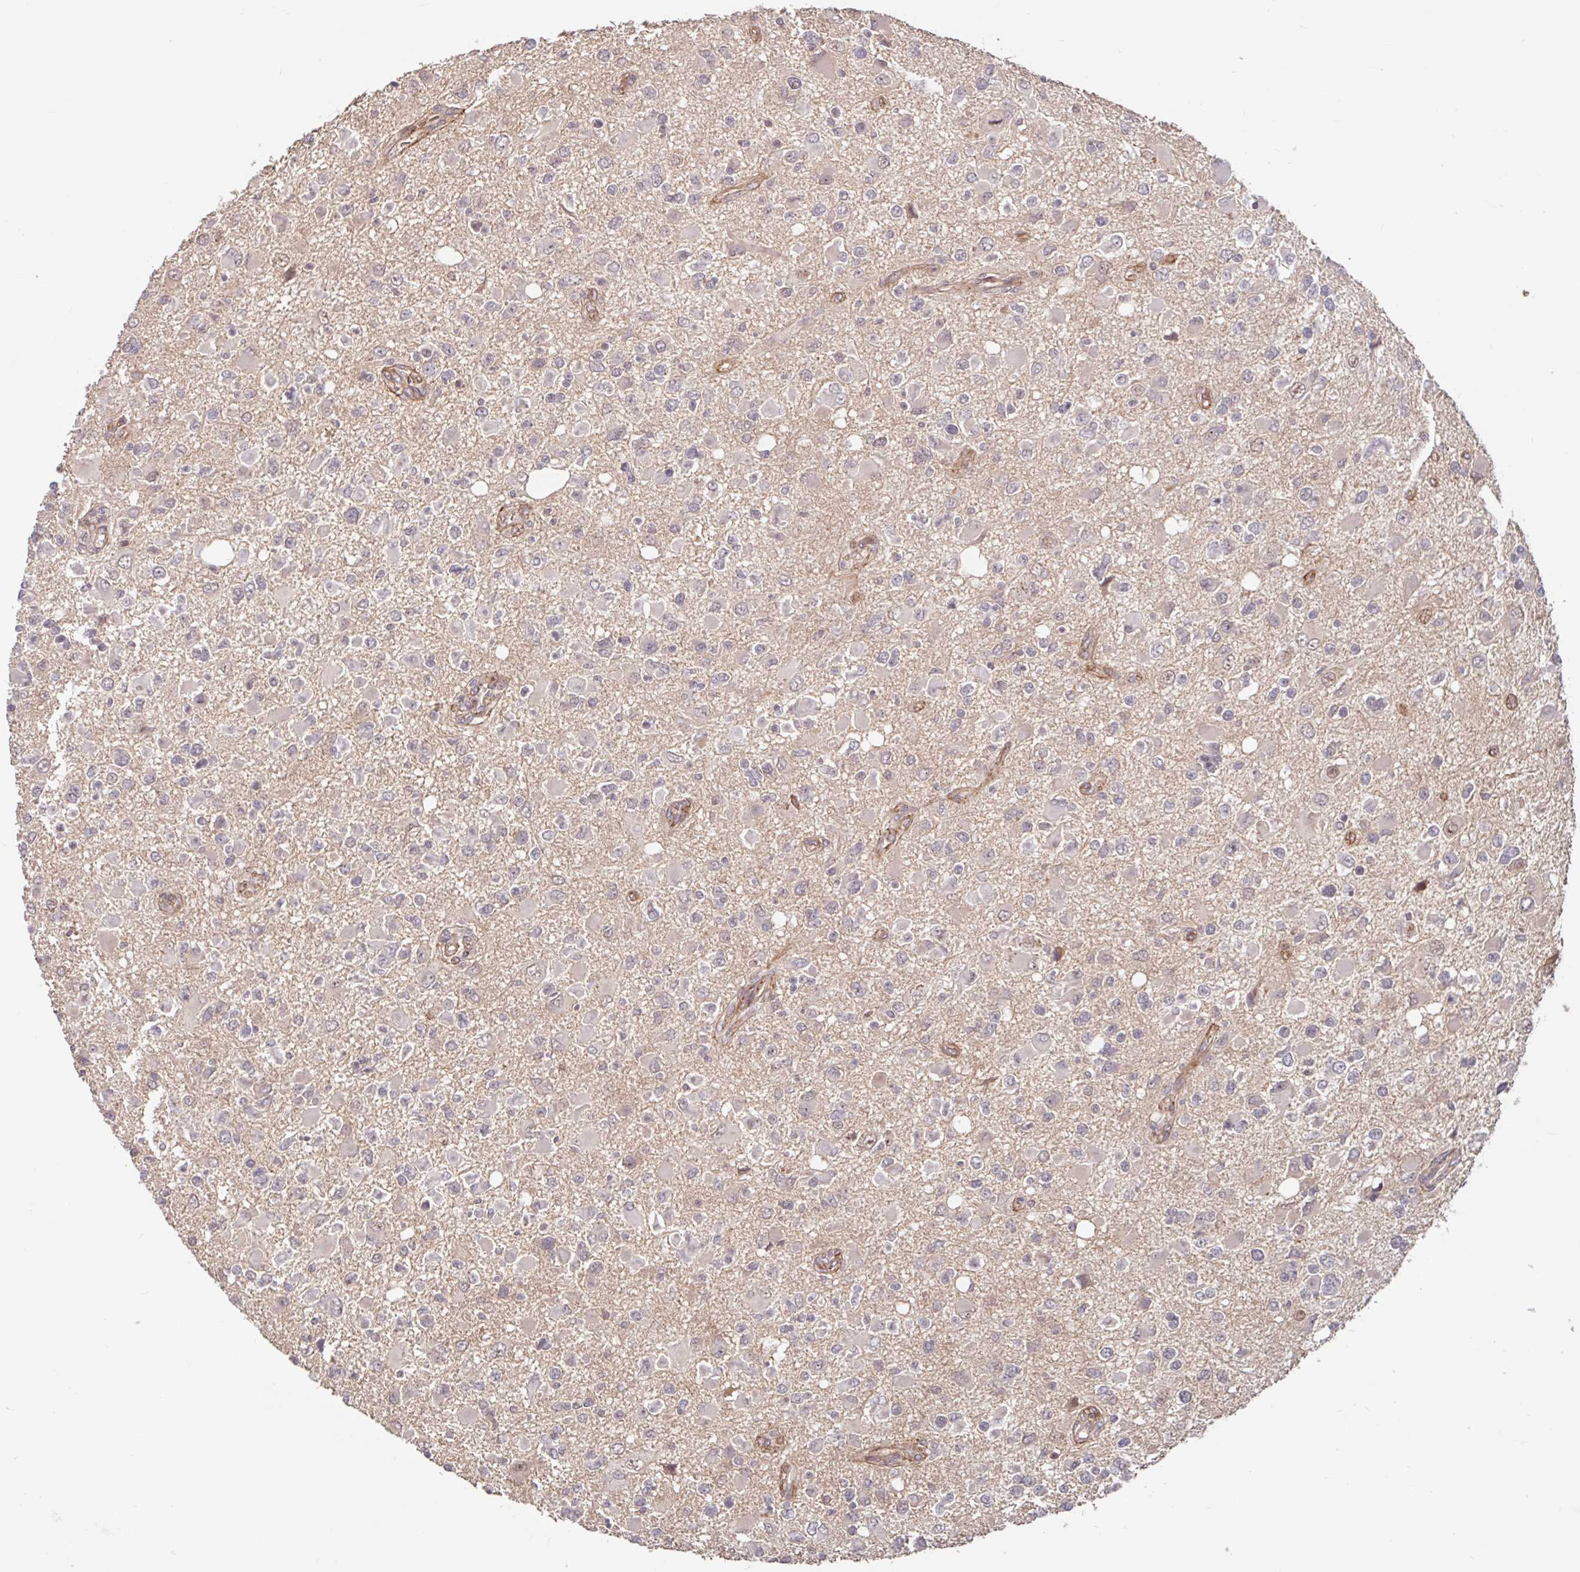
{"staining": {"intensity": "negative", "quantity": "none", "location": "none"}, "tissue": "glioma", "cell_type": "Tumor cells", "image_type": "cancer", "snomed": [{"axis": "morphology", "description": "Glioma, malignant, High grade"}, {"axis": "topography", "description": "Brain"}], "caption": "Immunohistochemistry histopathology image of neoplastic tissue: human malignant glioma (high-grade) stained with DAB reveals no significant protein positivity in tumor cells. (IHC, brightfield microscopy, high magnification).", "gene": "STYXL1", "patient": {"sex": "male", "age": 53}}